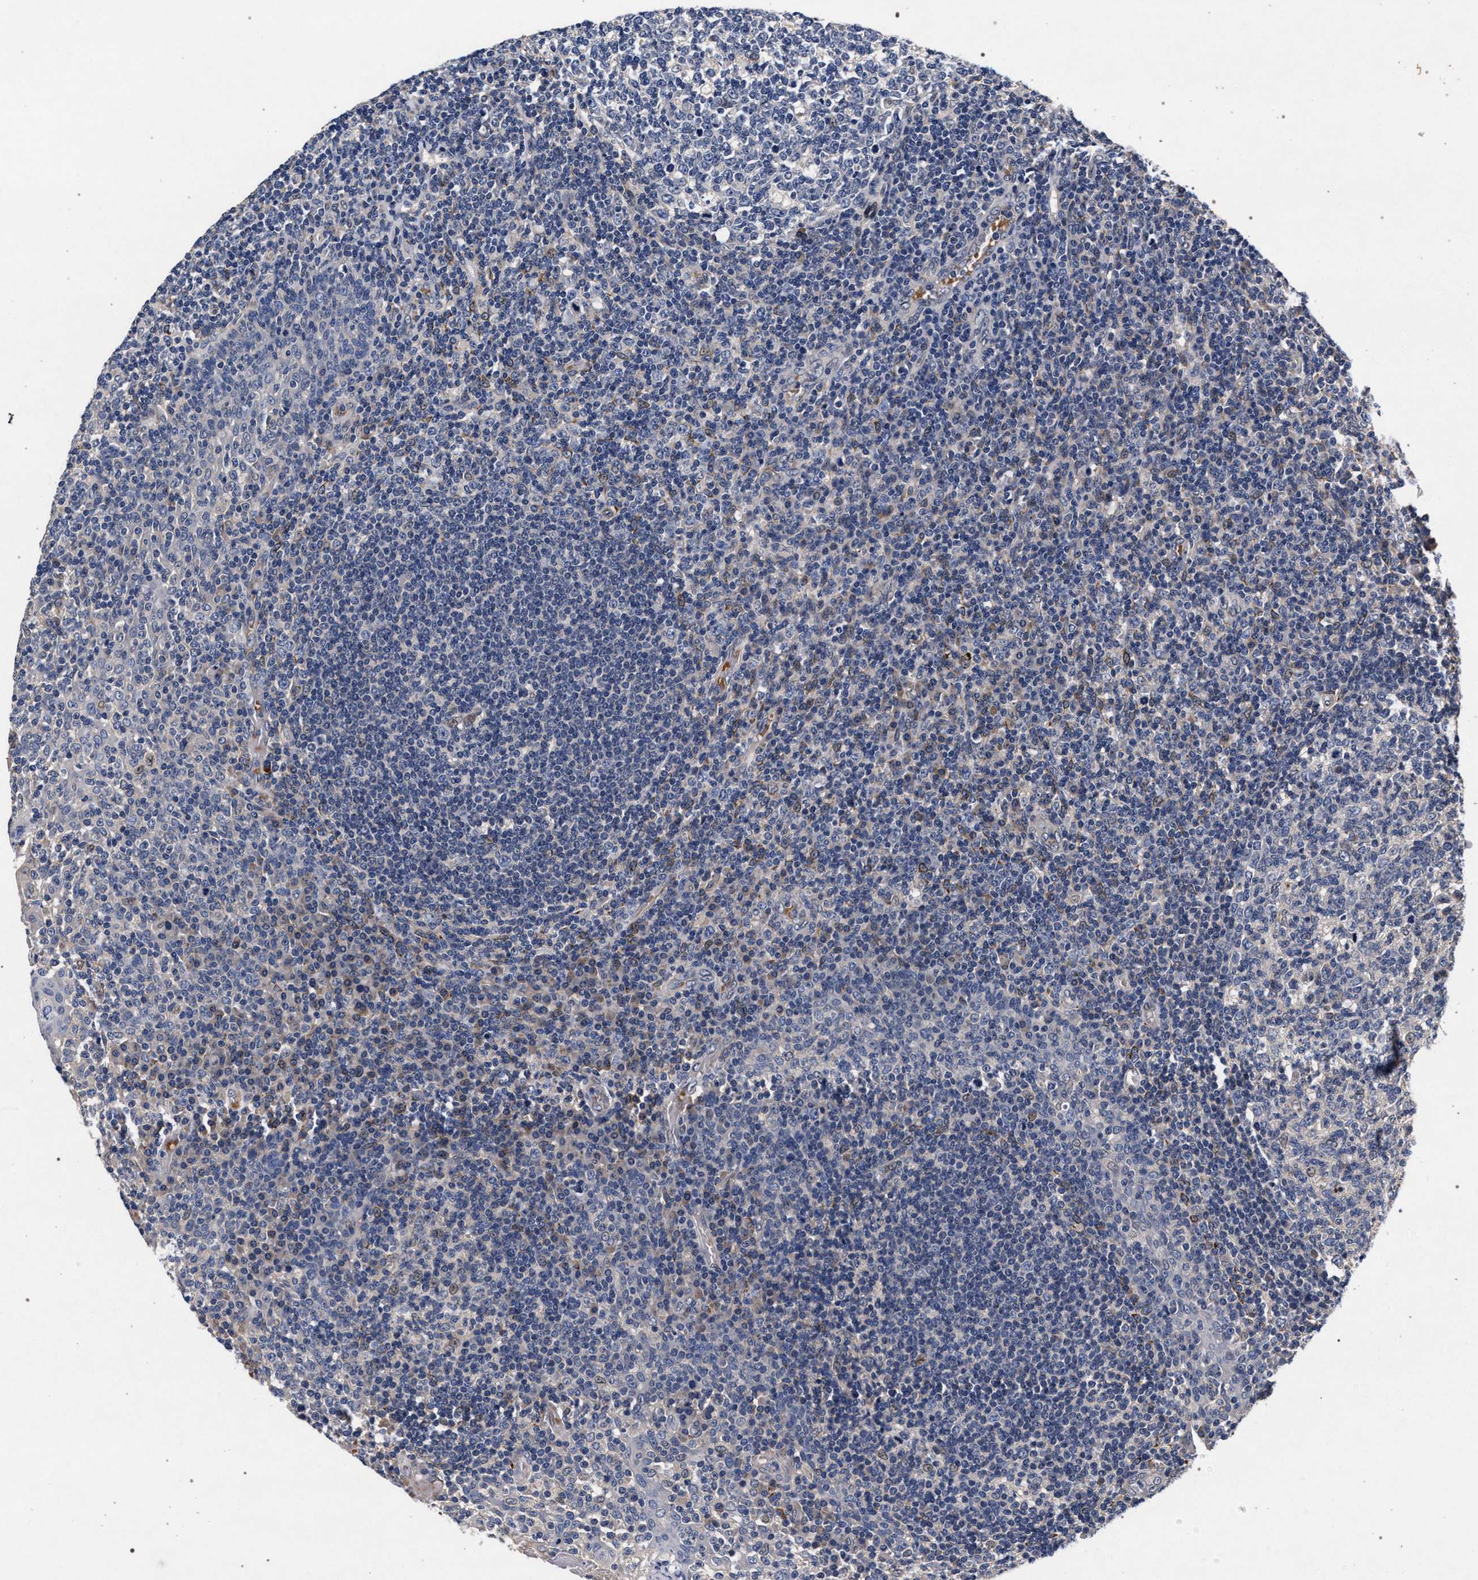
{"staining": {"intensity": "negative", "quantity": "none", "location": "none"}, "tissue": "tonsil", "cell_type": "Germinal center cells", "image_type": "normal", "snomed": [{"axis": "morphology", "description": "Normal tissue, NOS"}, {"axis": "topography", "description": "Tonsil"}], "caption": "This is an IHC micrograph of benign tonsil. There is no staining in germinal center cells.", "gene": "NEK7", "patient": {"sex": "female", "age": 19}}